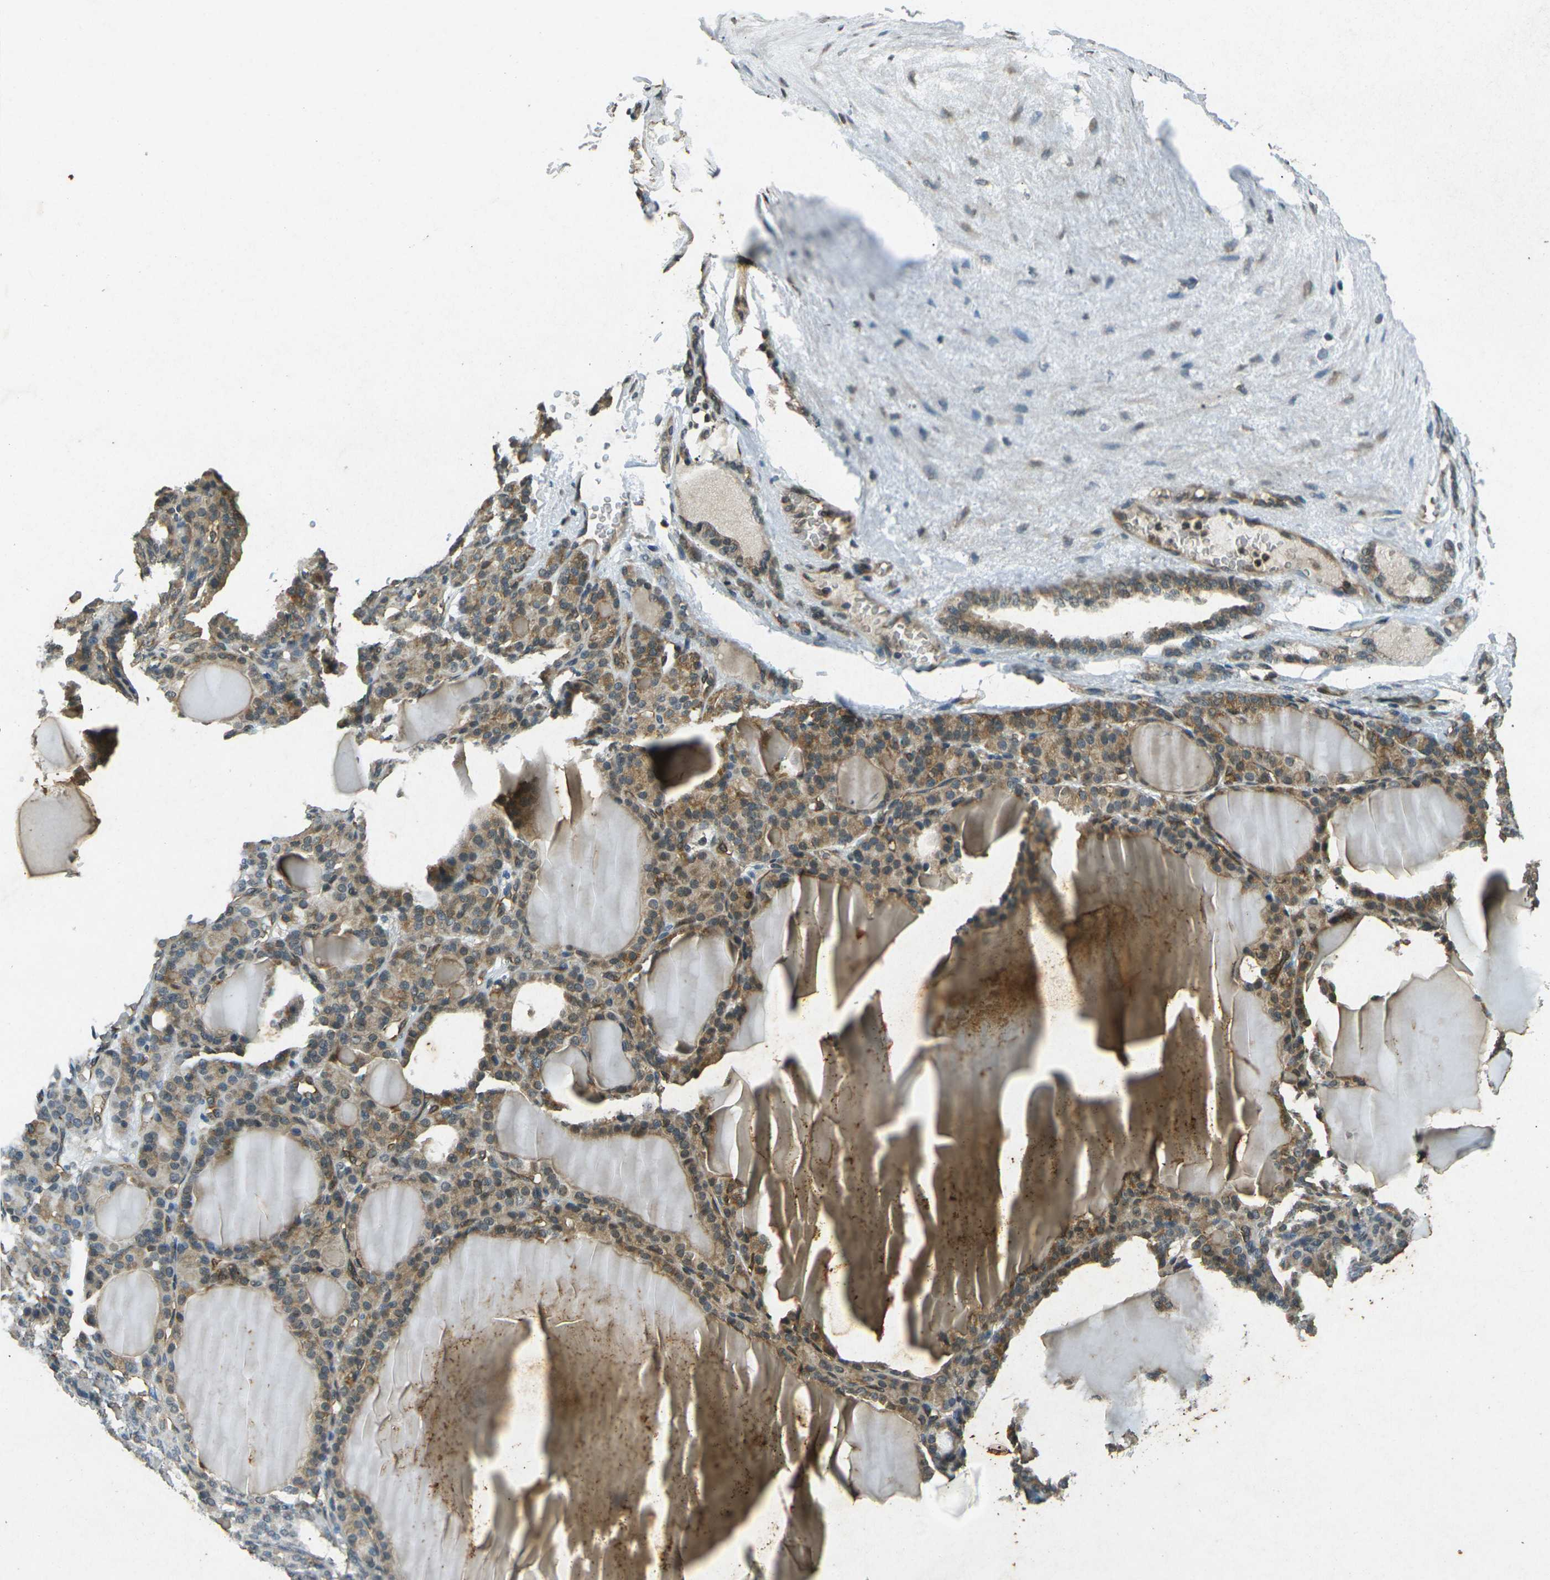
{"staining": {"intensity": "moderate", "quantity": ">75%", "location": "cytoplasmic/membranous"}, "tissue": "thyroid gland", "cell_type": "Glandular cells", "image_type": "normal", "snomed": [{"axis": "morphology", "description": "Normal tissue, NOS"}, {"axis": "topography", "description": "Thyroid gland"}], "caption": "The immunohistochemical stain labels moderate cytoplasmic/membranous staining in glandular cells of unremarkable thyroid gland.", "gene": "PDE2A", "patient": {"sex": "female", "age": 28}}